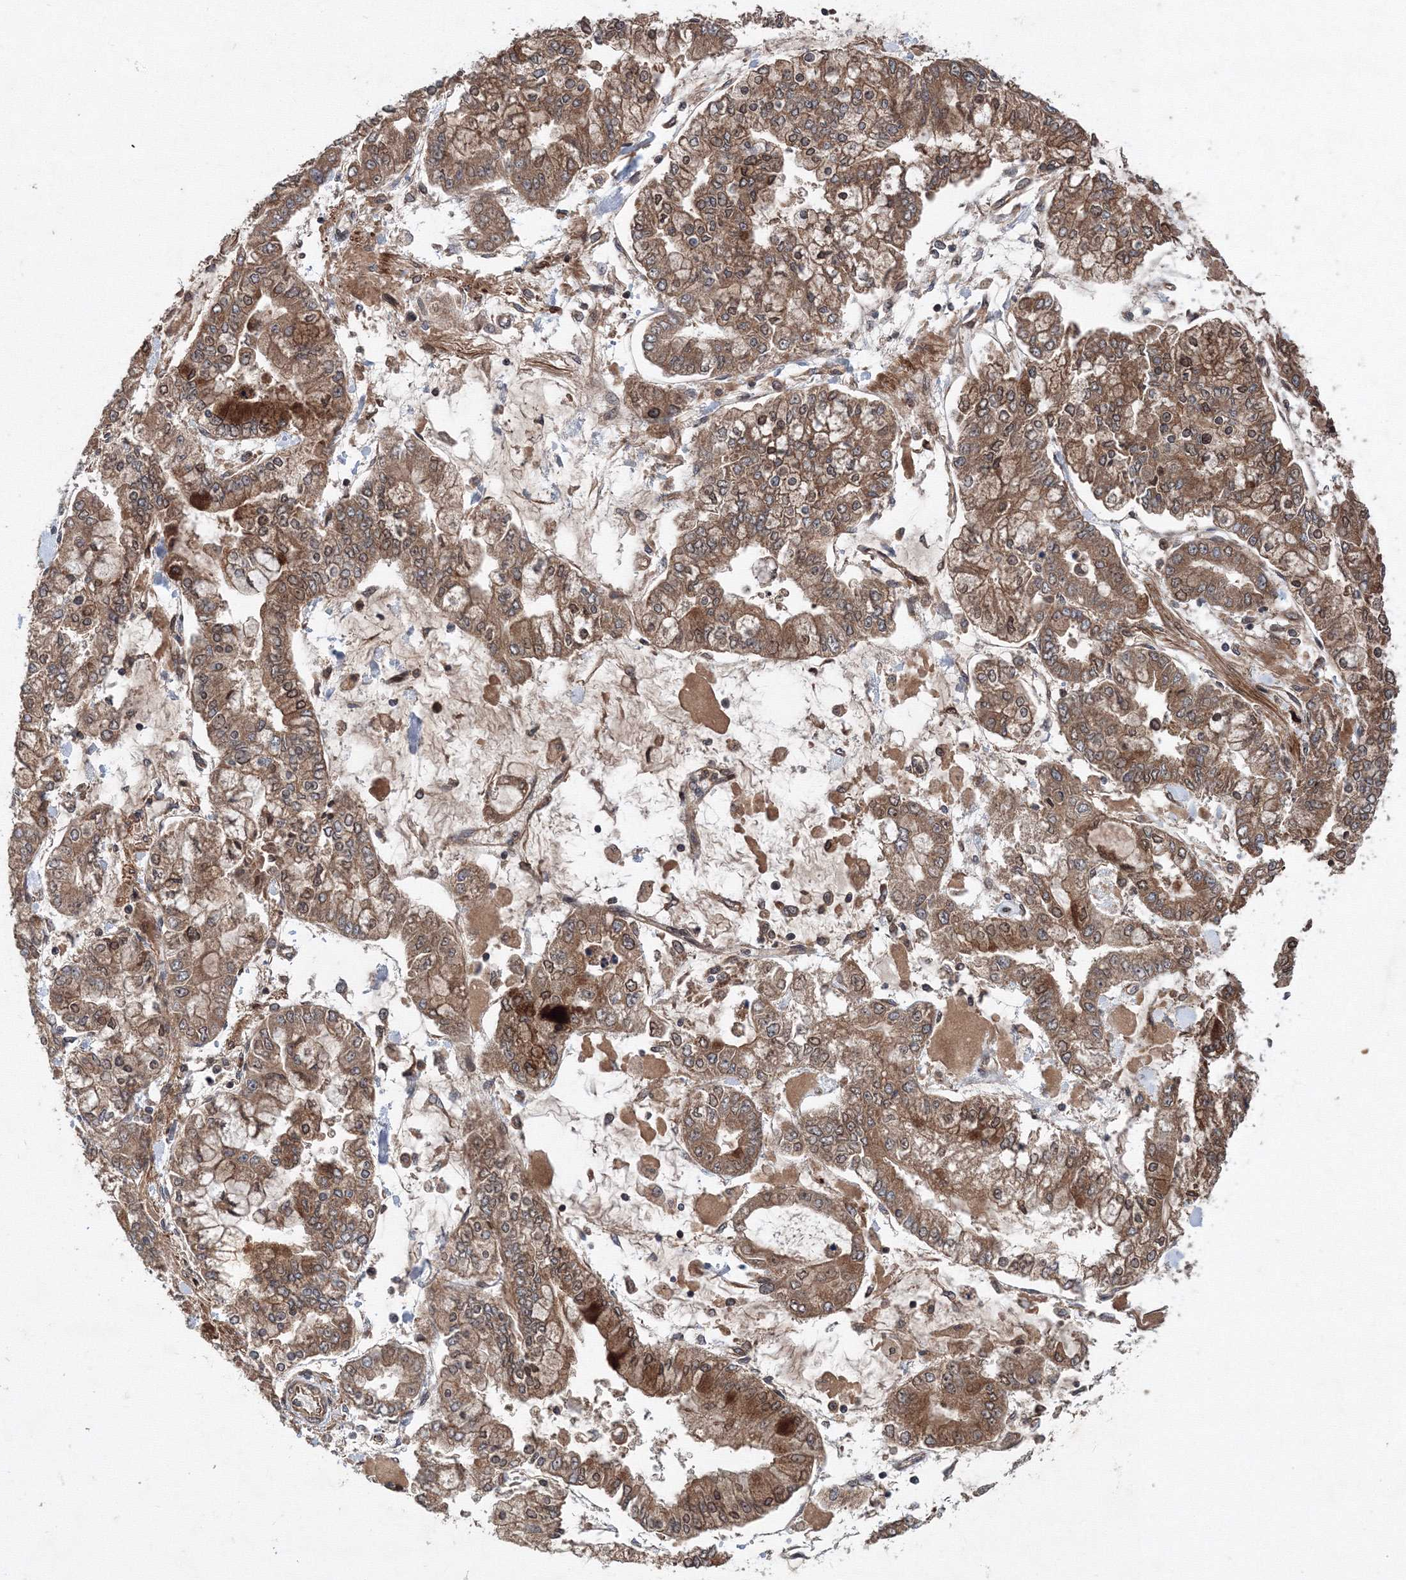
{"staining": {"intensity": "moderate", "quantity": ">75%", "location": "cytoplasmic/membranous"}, "tissue": "stomach cancer", "cell_type": "Tumor cells", "image_type": "cancer", "snomed": [{"axis": "morphology", "description": "Normal tissue, NOS"}, {"axis": "morphology", "description": "Adenocarcinoma, NOS"}, {"axis": "topography", "description": "Stomach, upper"}, {"axis": "topography", "description": "Stomach"}], "caption": "The image shows staining of stomach cancer (adenocarcinoma), revealing moderate cytoplasmic/membranous protein expression (brown color) within tumor cells.", "gene": "ATG3", "patient": {"sex": "male", "age": 76}}